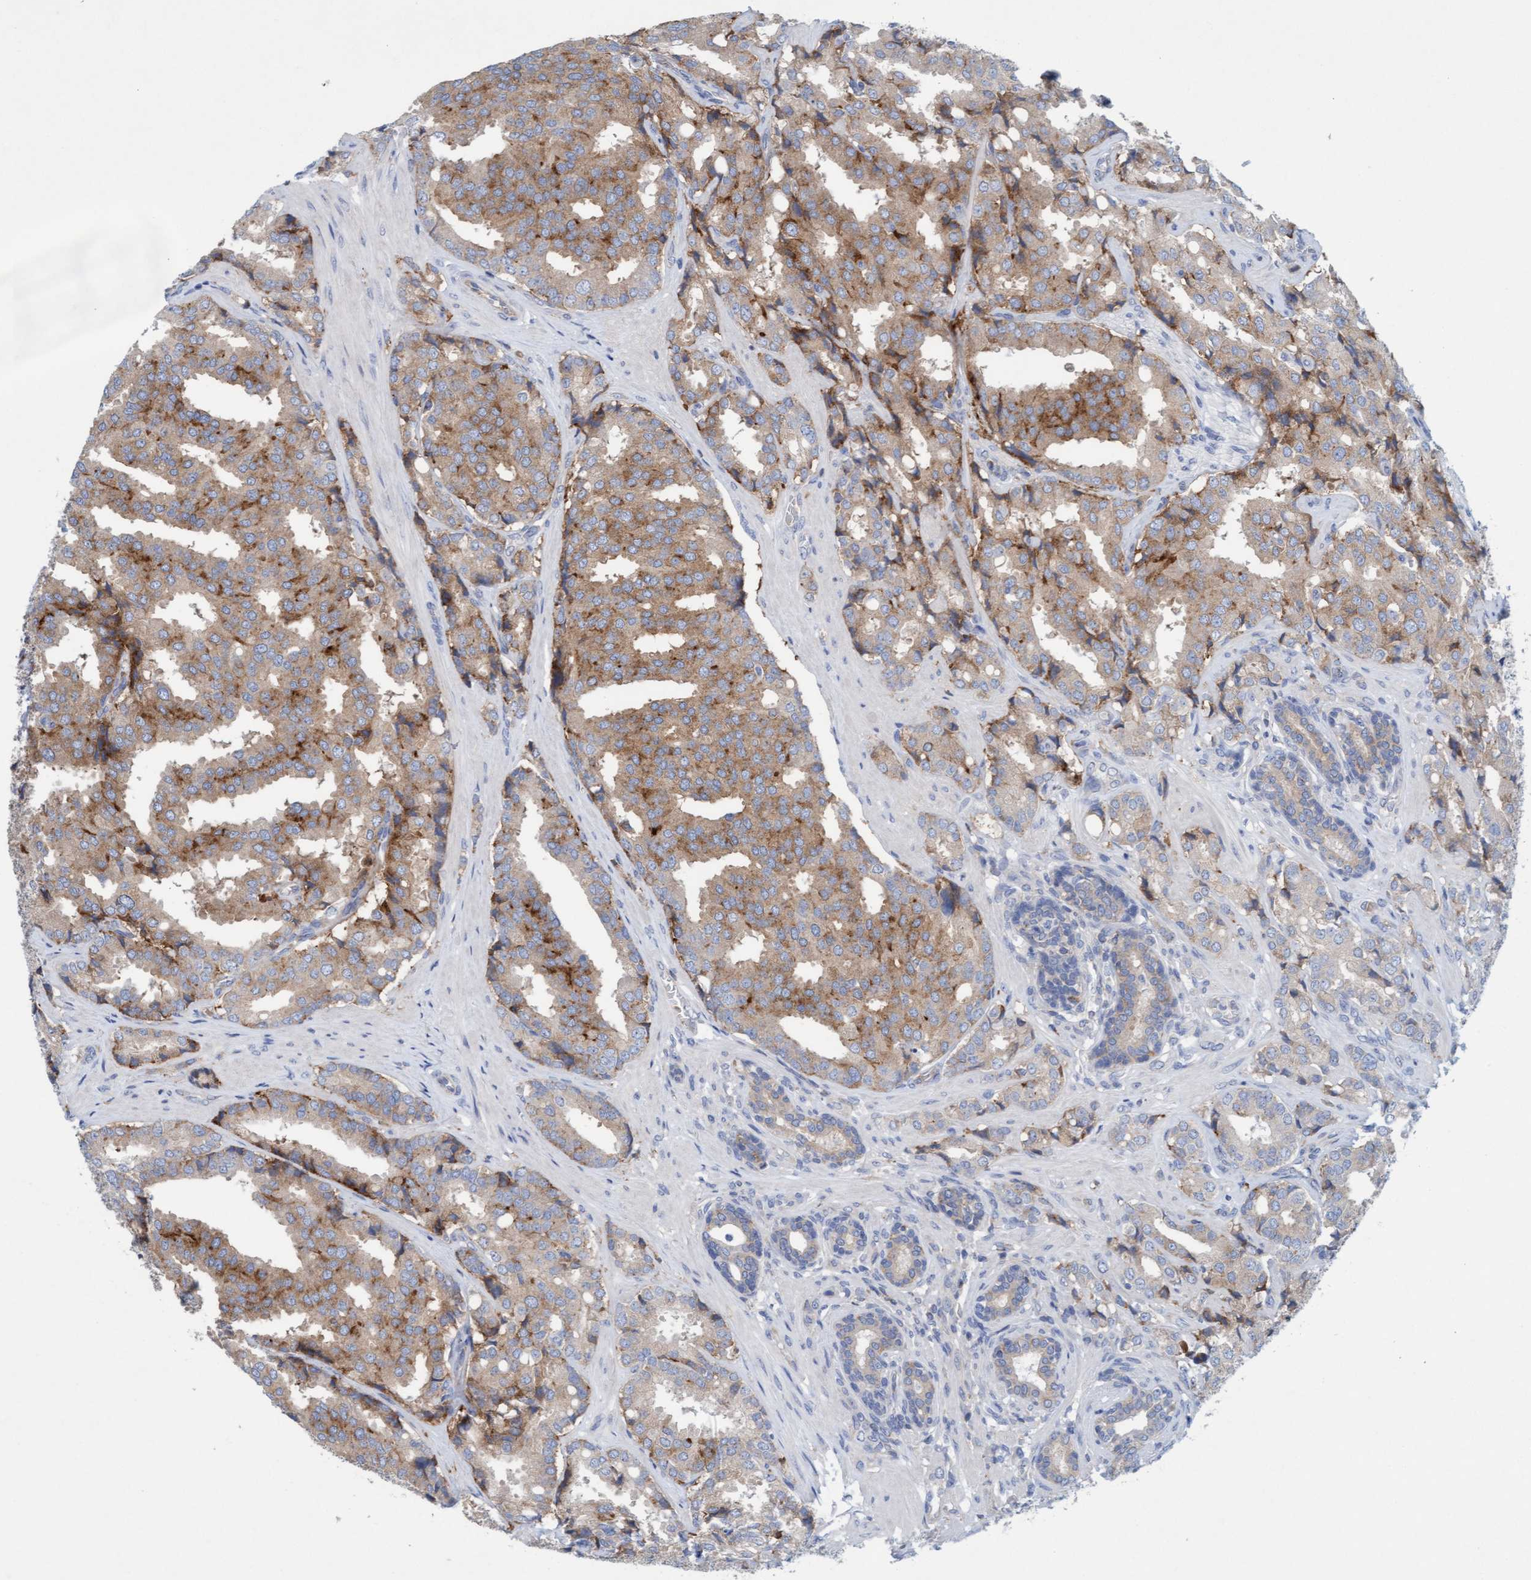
{"staining": {"intensity": "moderate", "quantity": ">75%", "location": "cytoplasmic/membranous"}, "tissue": "prostate cancer", "cell_type": "Tumor cells", "image_type": "cancer", "snomed": [{"axis": "morphology", "description": "Adenocarcinoma, High grade"}, {"axis": "topography", "description": "Prostate"}], "caption": "Moderate cytoplasmic/membranous expression is present in about >75% of tumor cells in adenocarcinoma (high-grade) (prostate).", "gene": "SIGIRR", "patient": {"sex": "male", "age": 50}}